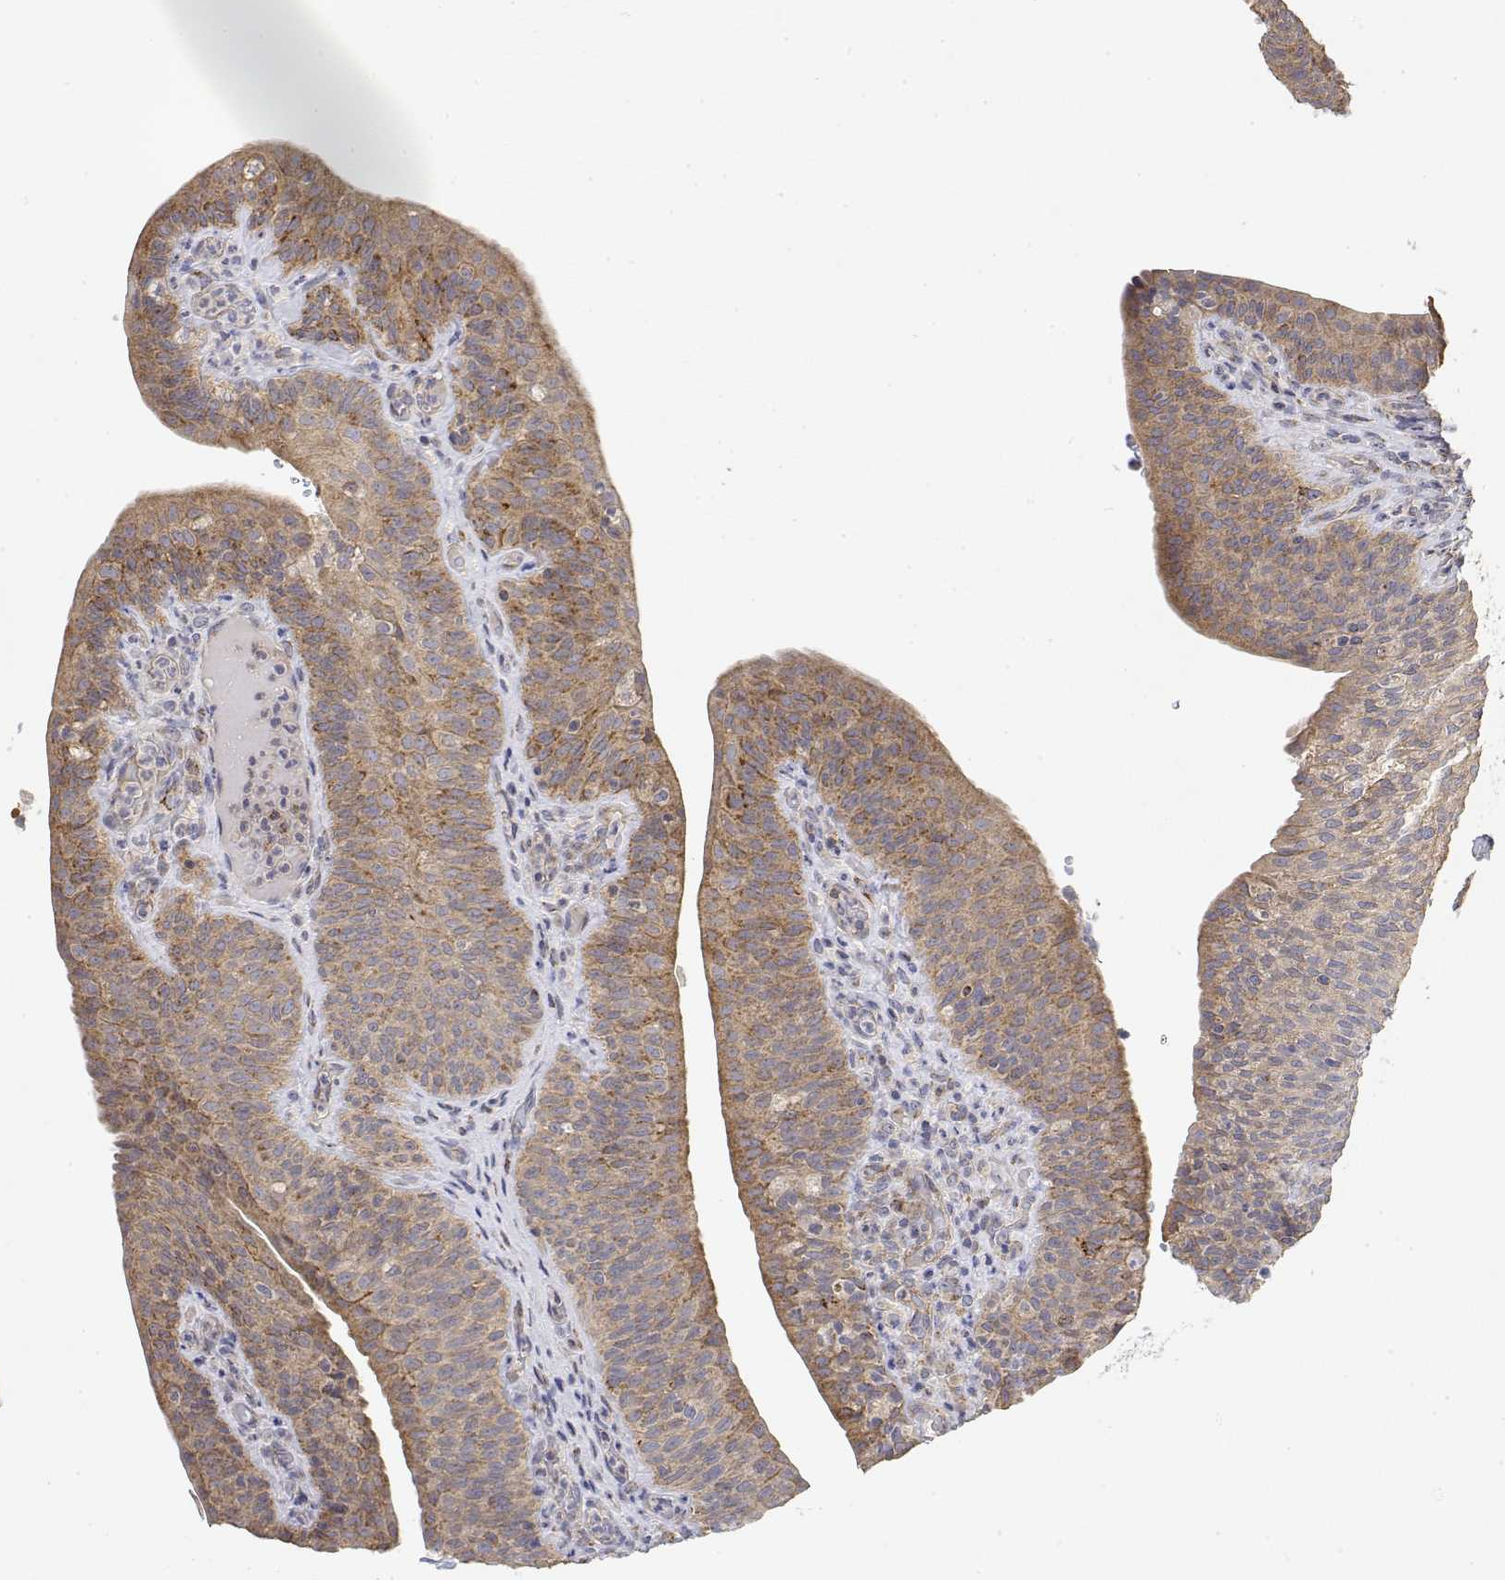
{"staining": {"intensity": "moderate", "quantity": "25%-75%", "location": "cytoplasmic/membranous"}, "tissue": "urinary bladder", "cell_type": "Urothelial cells", "image_type": "normal", "snomed": [{"axis": "morphology", "description": "Normal tissue, NOS"}, {"axis": "topography", "description": "Urinary bladder"}, {"axis": "topography", "description": "Peripheral nerve tissue"}], "caption": "This image shows immunohistochemistry staining of benign urinary bladder, with medium moderate cytoplasmic/membranous staining in about 25%-75% of urothelial cells.", "gene": "LONRF3", "patient": {"sex": "male", "age": 66}}